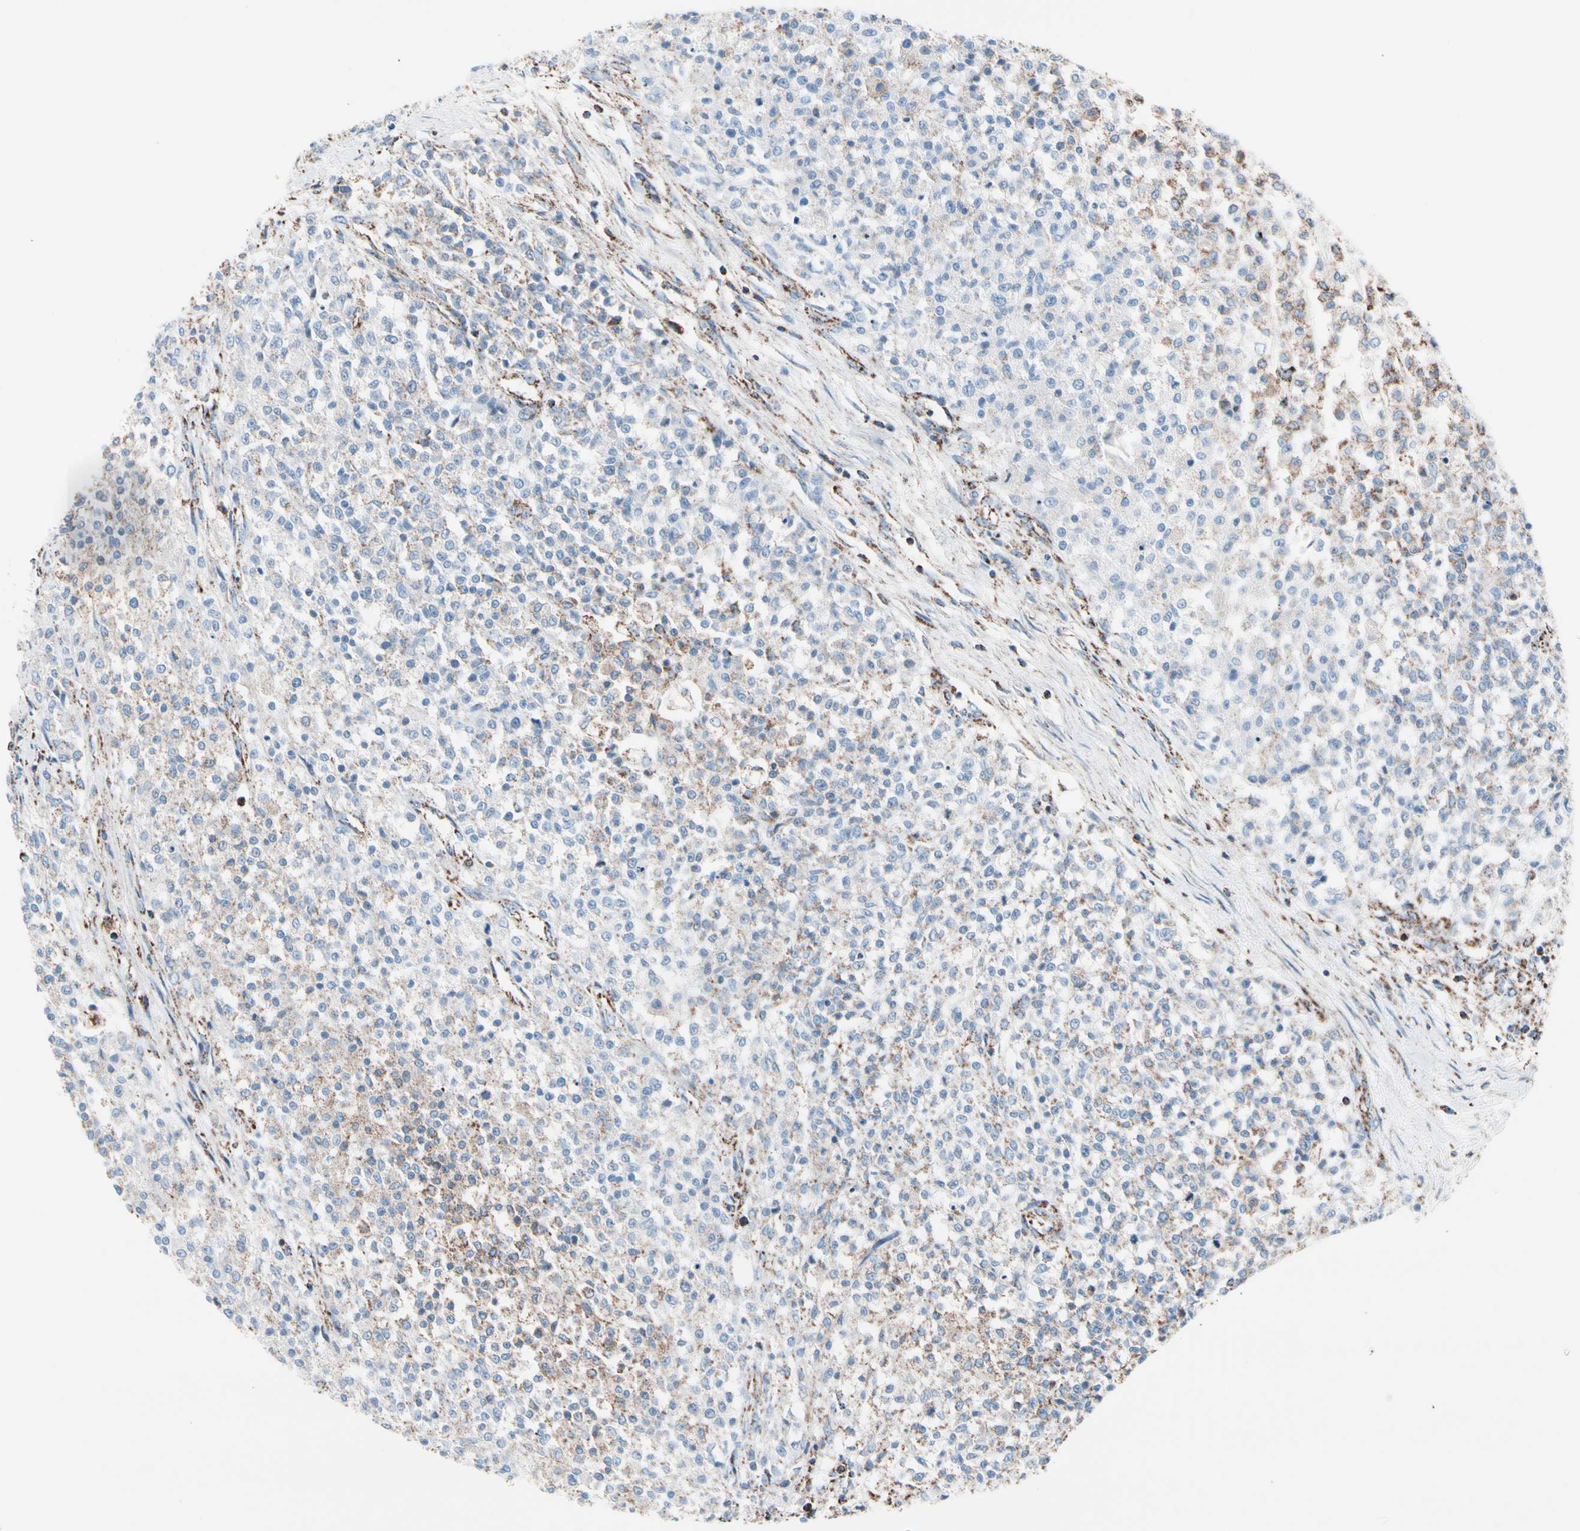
{"staining": {"intensity": "strong", "quantity": "25%-75%", "location": "cytoplasmic/membranous"}, "tissue": "testis cancer", "cell_type": "Tumor cells", "image_type": "cancer", "snomed": [{"axis": "morphology", "description": "Seminoma, NOS"}, {"axis": "topography", "description": "Testis"}], "caption": "High-power microscopy captured an IHC photomicrograph of testis cancer (seminoma), revealing strong cytoplasmic/membranous positivity in approximately 25%-75% of tumor cells.", "gene": "HK1", "patient": {"sex": "male", "age": 59}}